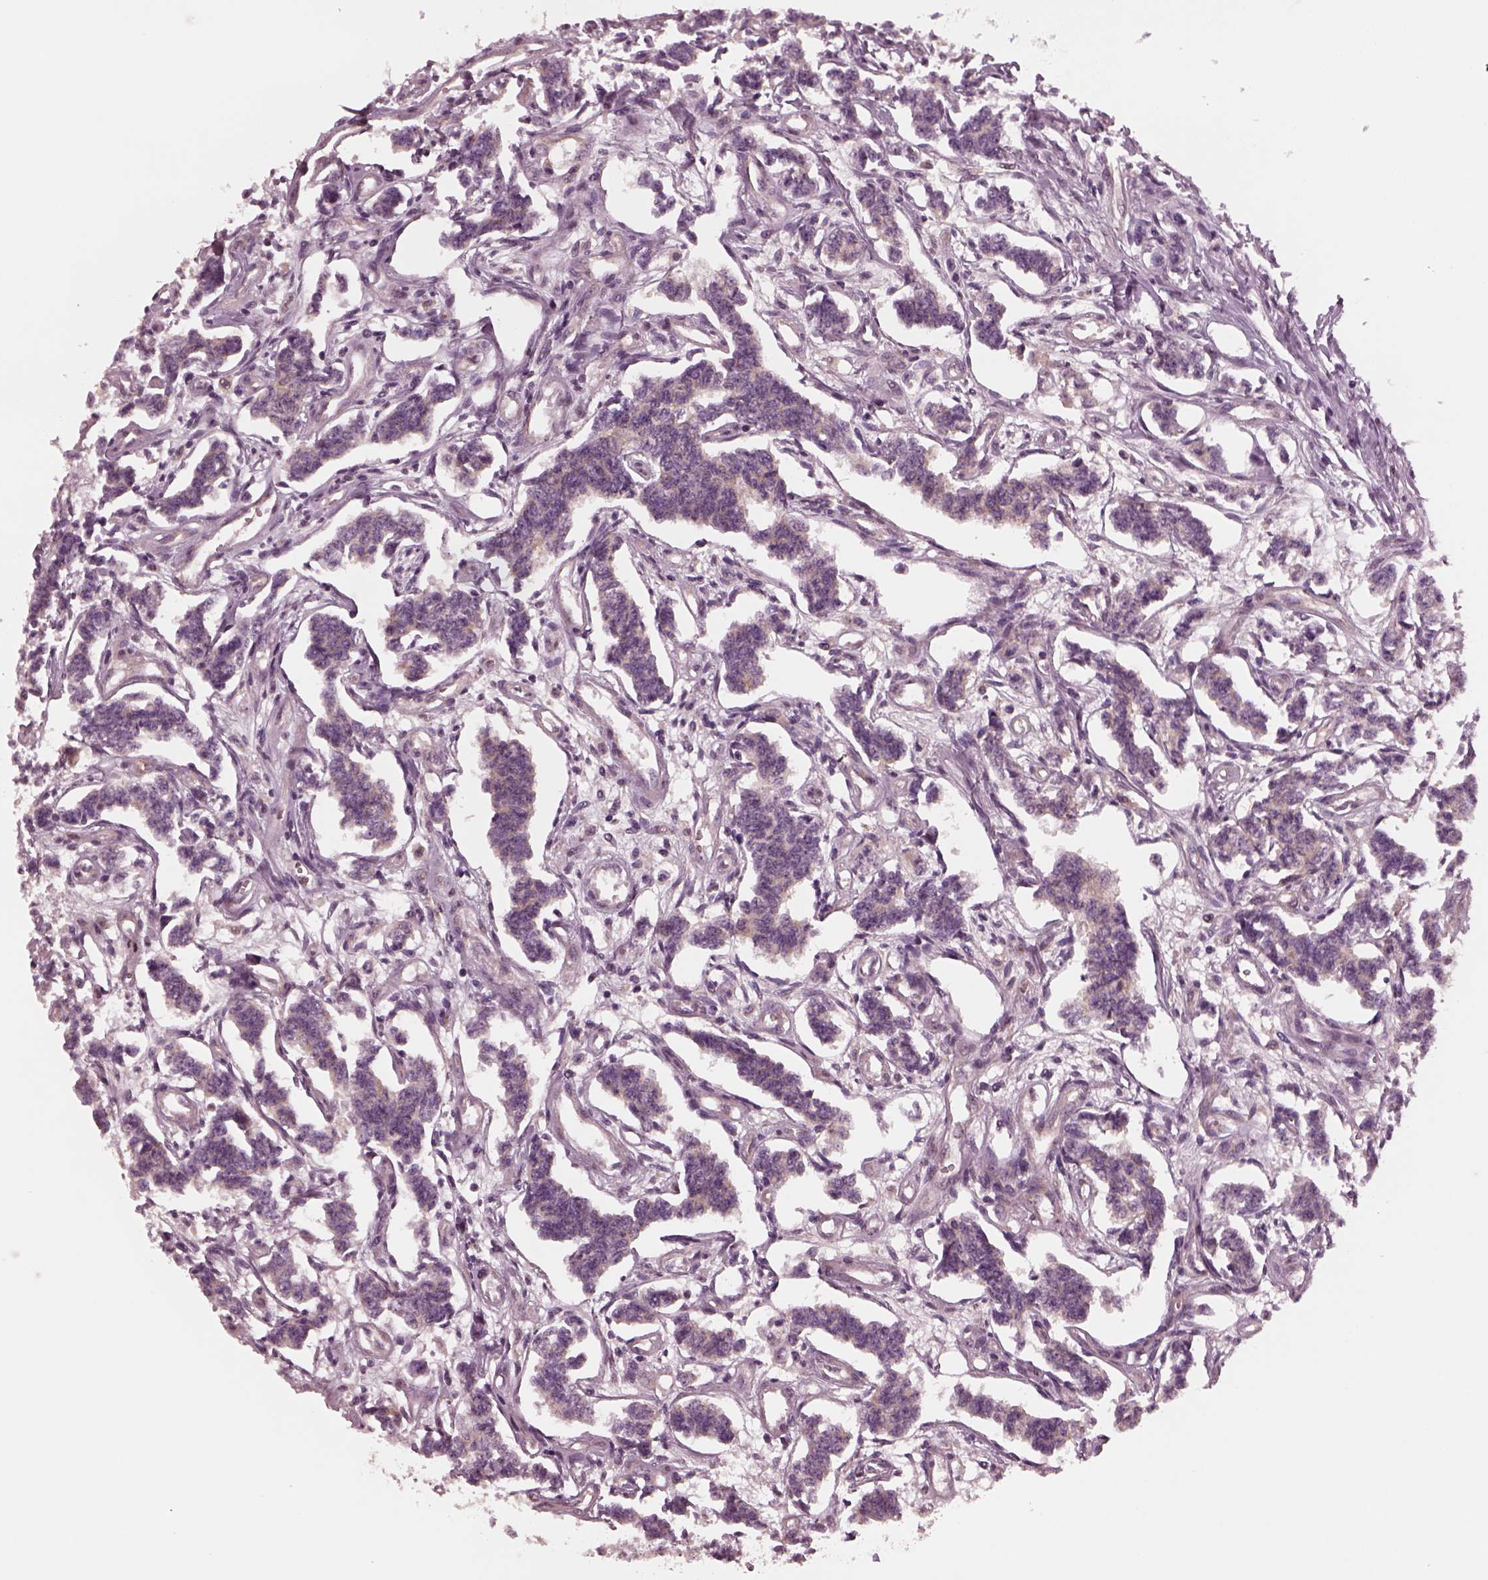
{"staining": {"intensity": "weak", "quantity": ">75%", "location": "cytoplasmic/membranous"}, "tissue": "carcinoid", "cell_type": "Tumor cells", "image_type": "cancer", "snomed": [{"axis": "morphology", "description": "Carcinoid, malignant, NOS"}, {"axis": "topography", "description": "Kidney"}], "caption": "Human malignant carcinoid stained with a protein marker exhibits weak staining in tumor cells.", "gene": "TUBG1", "patient": {"sex": "female", "age": 41}}